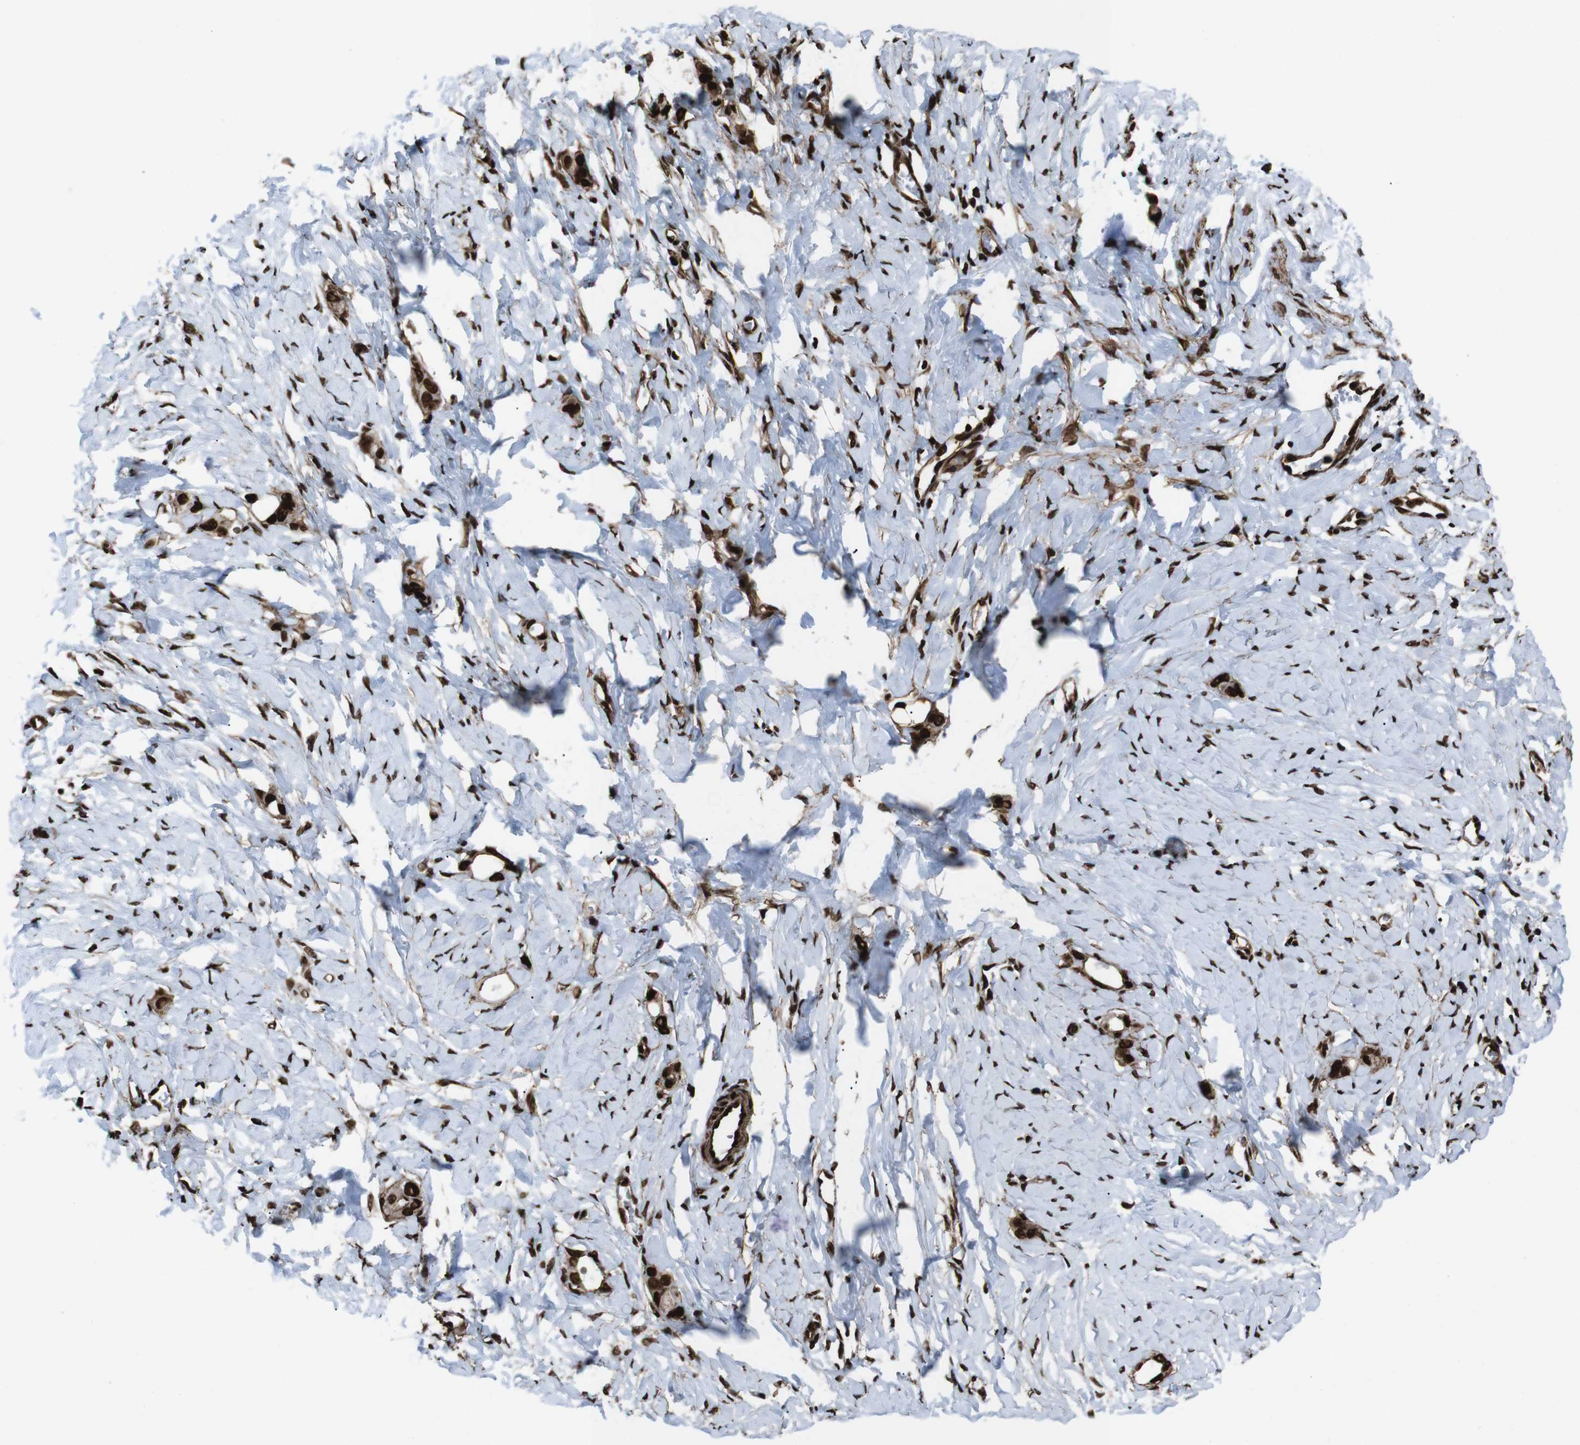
{"staining": {"intensity": "strong", "quantity": ">75%", "location": "nuclear"}, "tissue": "stomach cancer", "cell_type": "Tumor cells", "image_type": "cancer", "snomed": [{"axis": "morphology", "description": "Adenocarcinoma, NOS"}, {"axis": "topography", "description": "Stomach"}], "caption": "Protein expression analysis of adenocarcinoma (stomach) exhibits strong nuclear expression in about >75% of tumor cells.", "gene": "HNRNPU", "patient": {"sex": "female", "age": 75}}